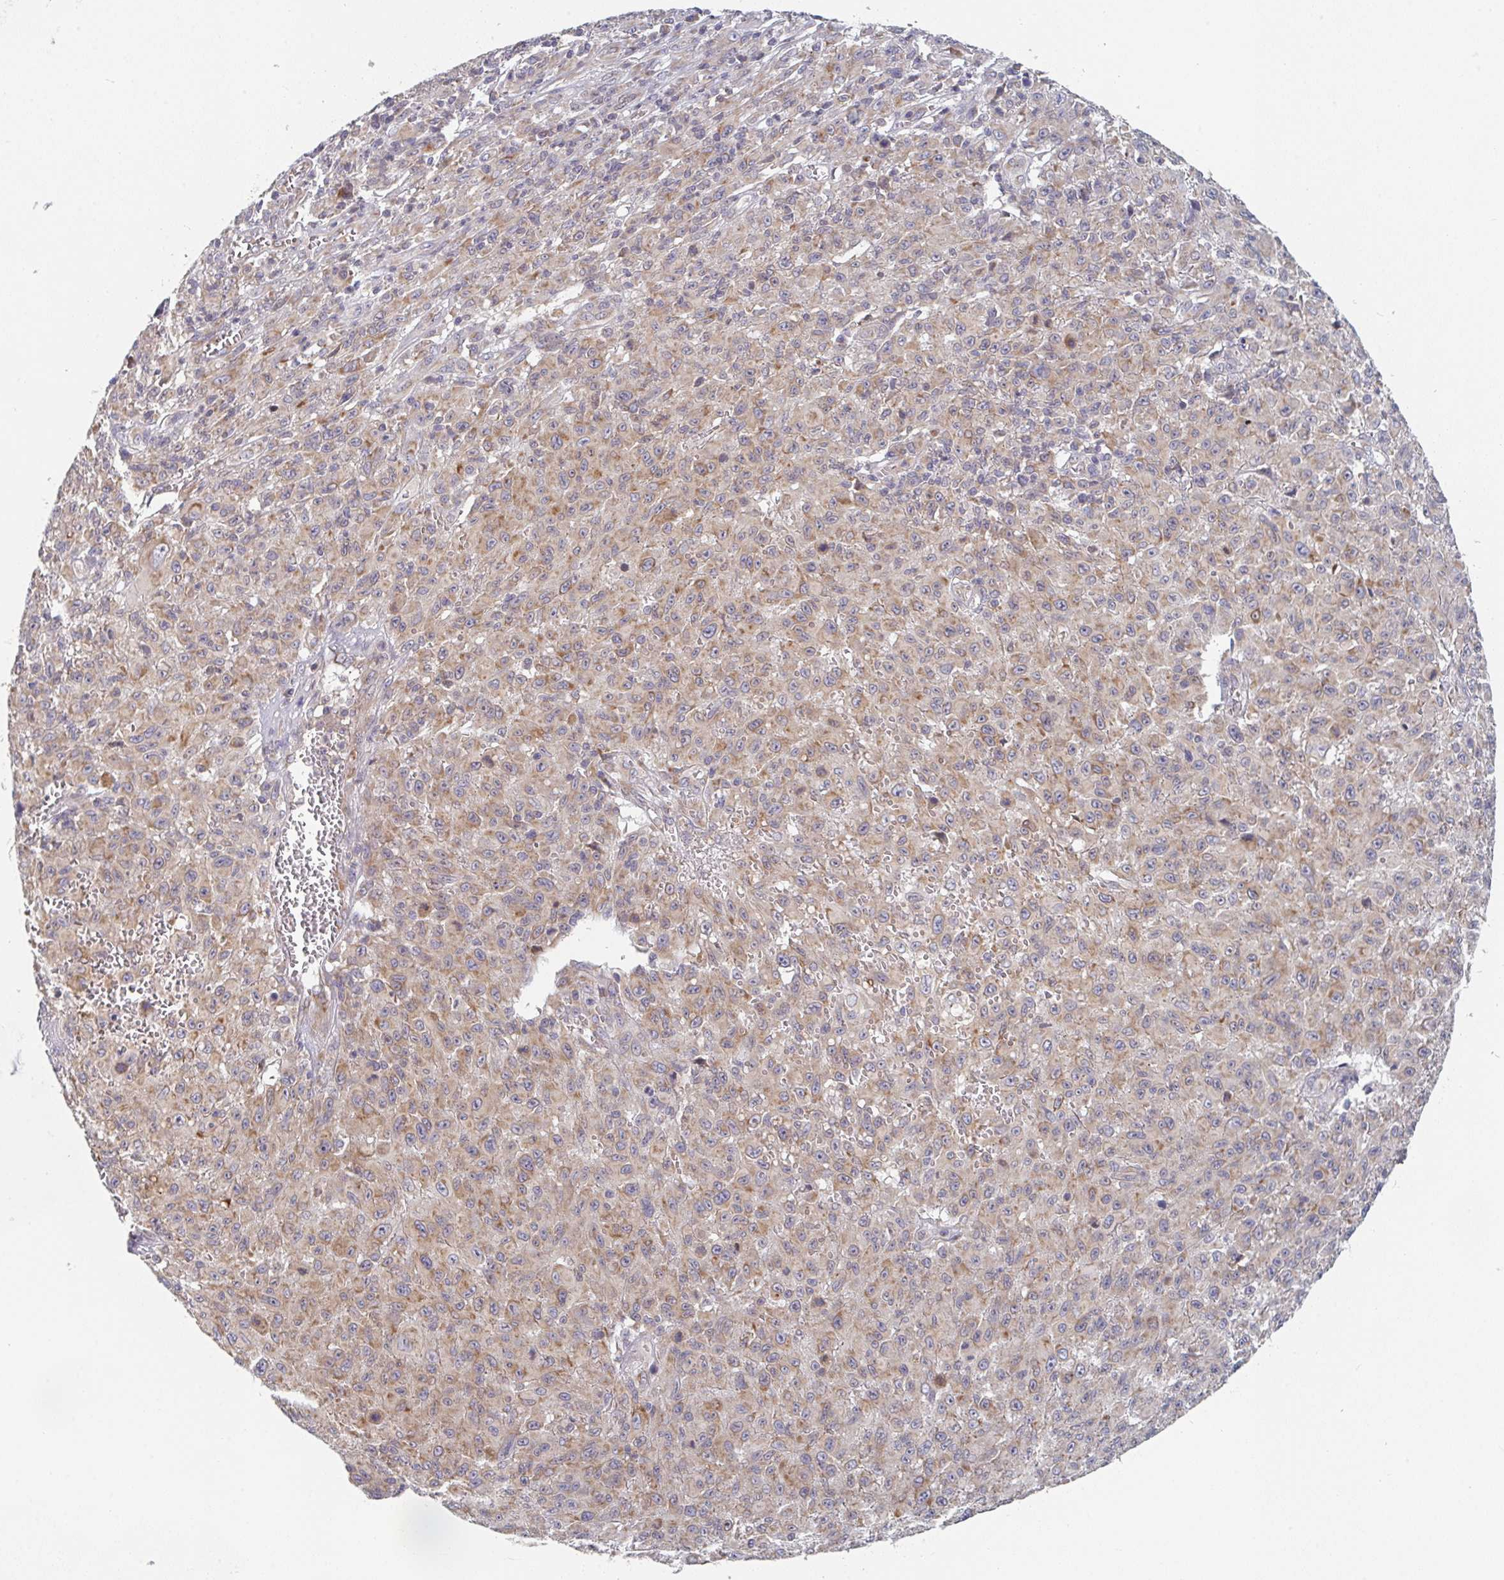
{"staining": {"intensity": "moderate", "quantity": "25%-75%", "location": "cytoplasmic/membranous"}, "tissue": "melanoma", "cell_type": "Tumor cells", "image_type": "cancer", "snomed": [{"axis": "morphology", "description": "Malignant melanoma, NOS"}, {"axis": "topography", "description": "Skin"}], "caption": "Immunohistochemical staining of melanoma demonstrates medium levels of moderate cytoplasmic/membranous protein positivity in approximately 25%-75% of tumor cells.", "gene": "ELOVL1", "patient": {"sex": "male", "age": 46}}